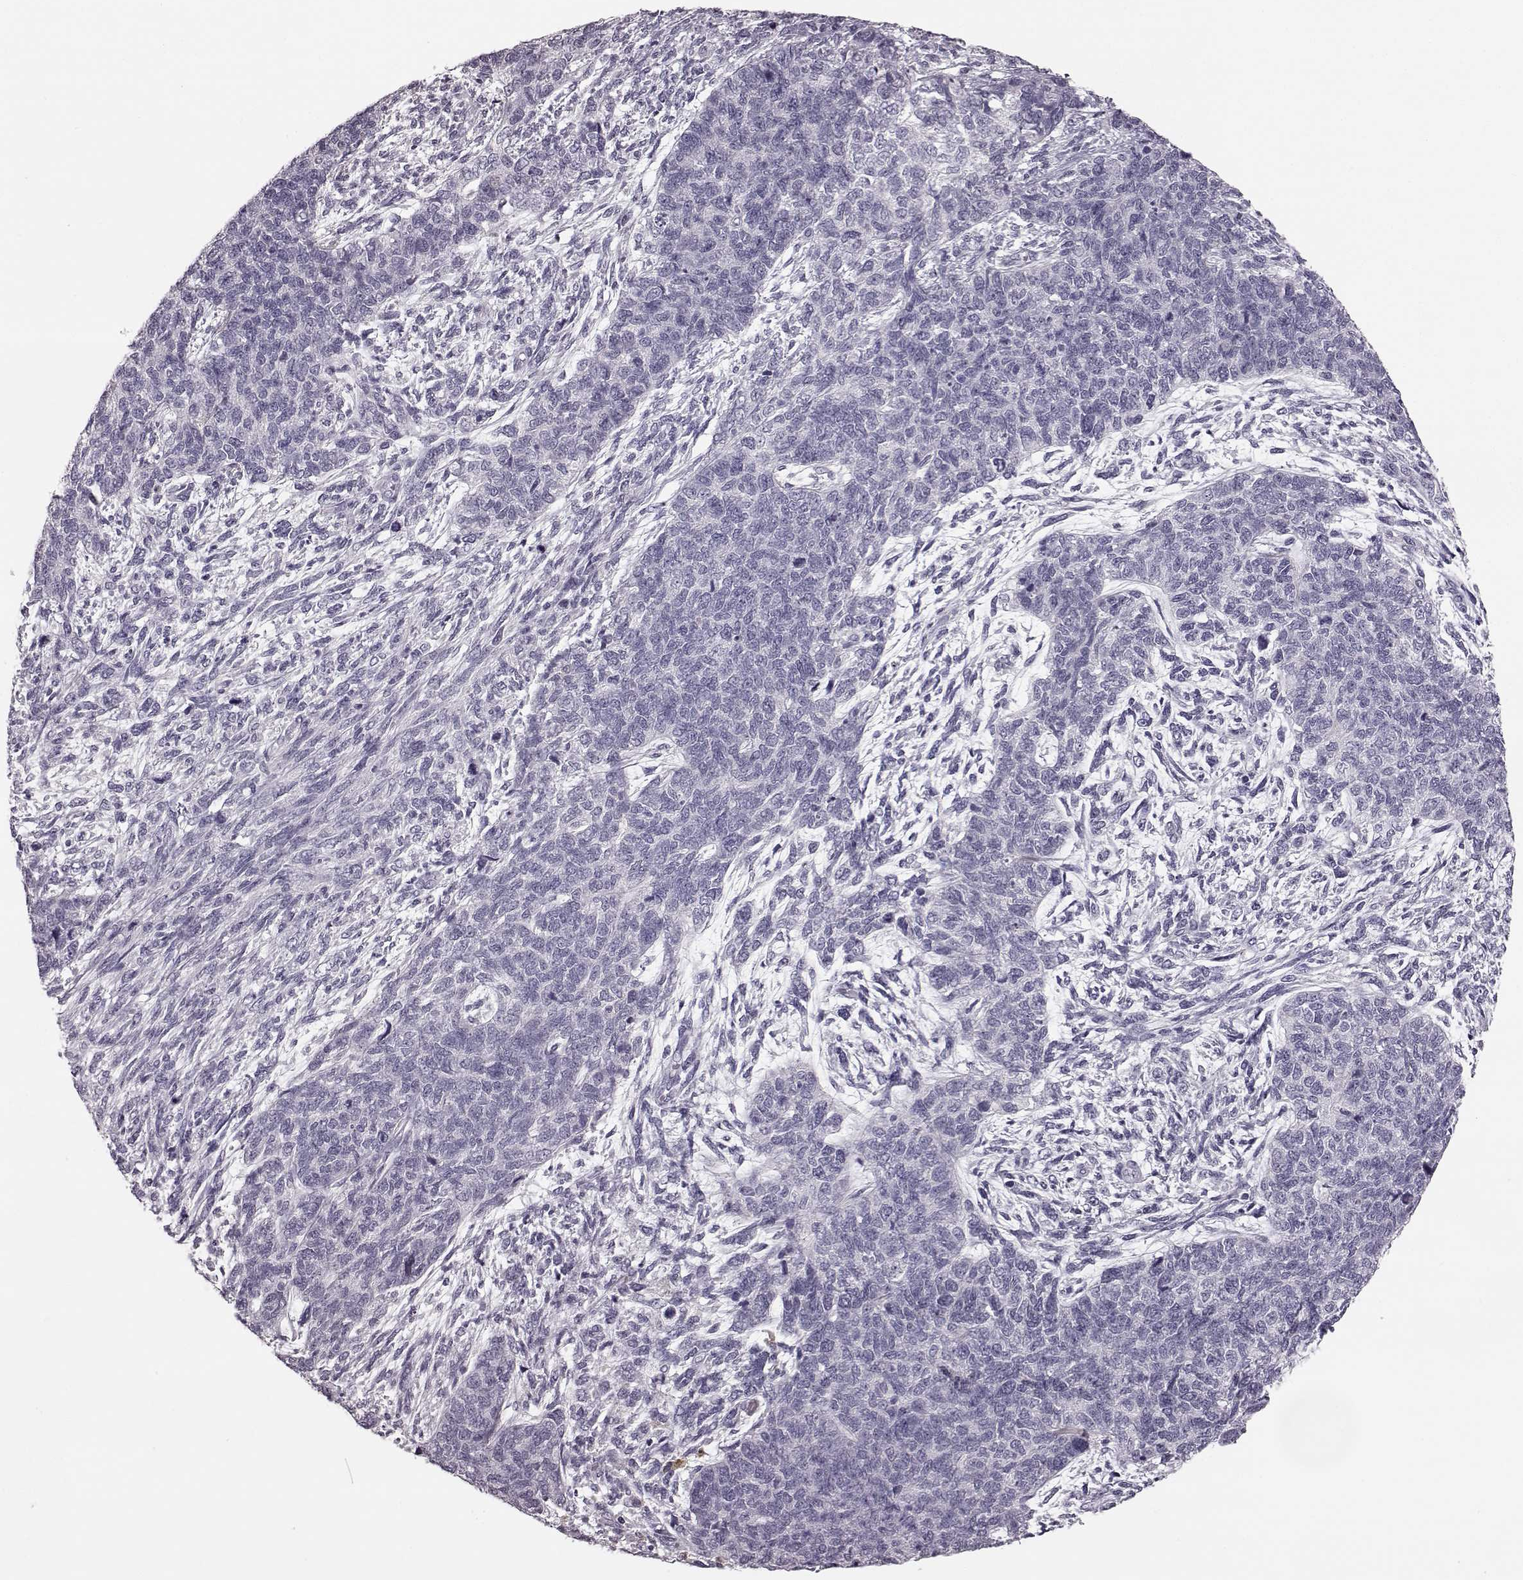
{"staining": {"intensity": "negative", "quantity": "none", "location": "none"}, "tissue": "cervical cancer", "cell_type": "Tumor cells", "image_type": "cancer", "snomed": [{"axis": "morphology", "description": "Squamous cell carcinoma, NOS"}, {"axis": "topography", "description": "Cervix"}], "caption": "Cervical cancer (squamous cell carcinoma) stained for a protein using immunohistochemistry (IHC) shows no expression tumor cells.", "gene": "ZNF433", "patient": {"sex": "female", "age": 63}}